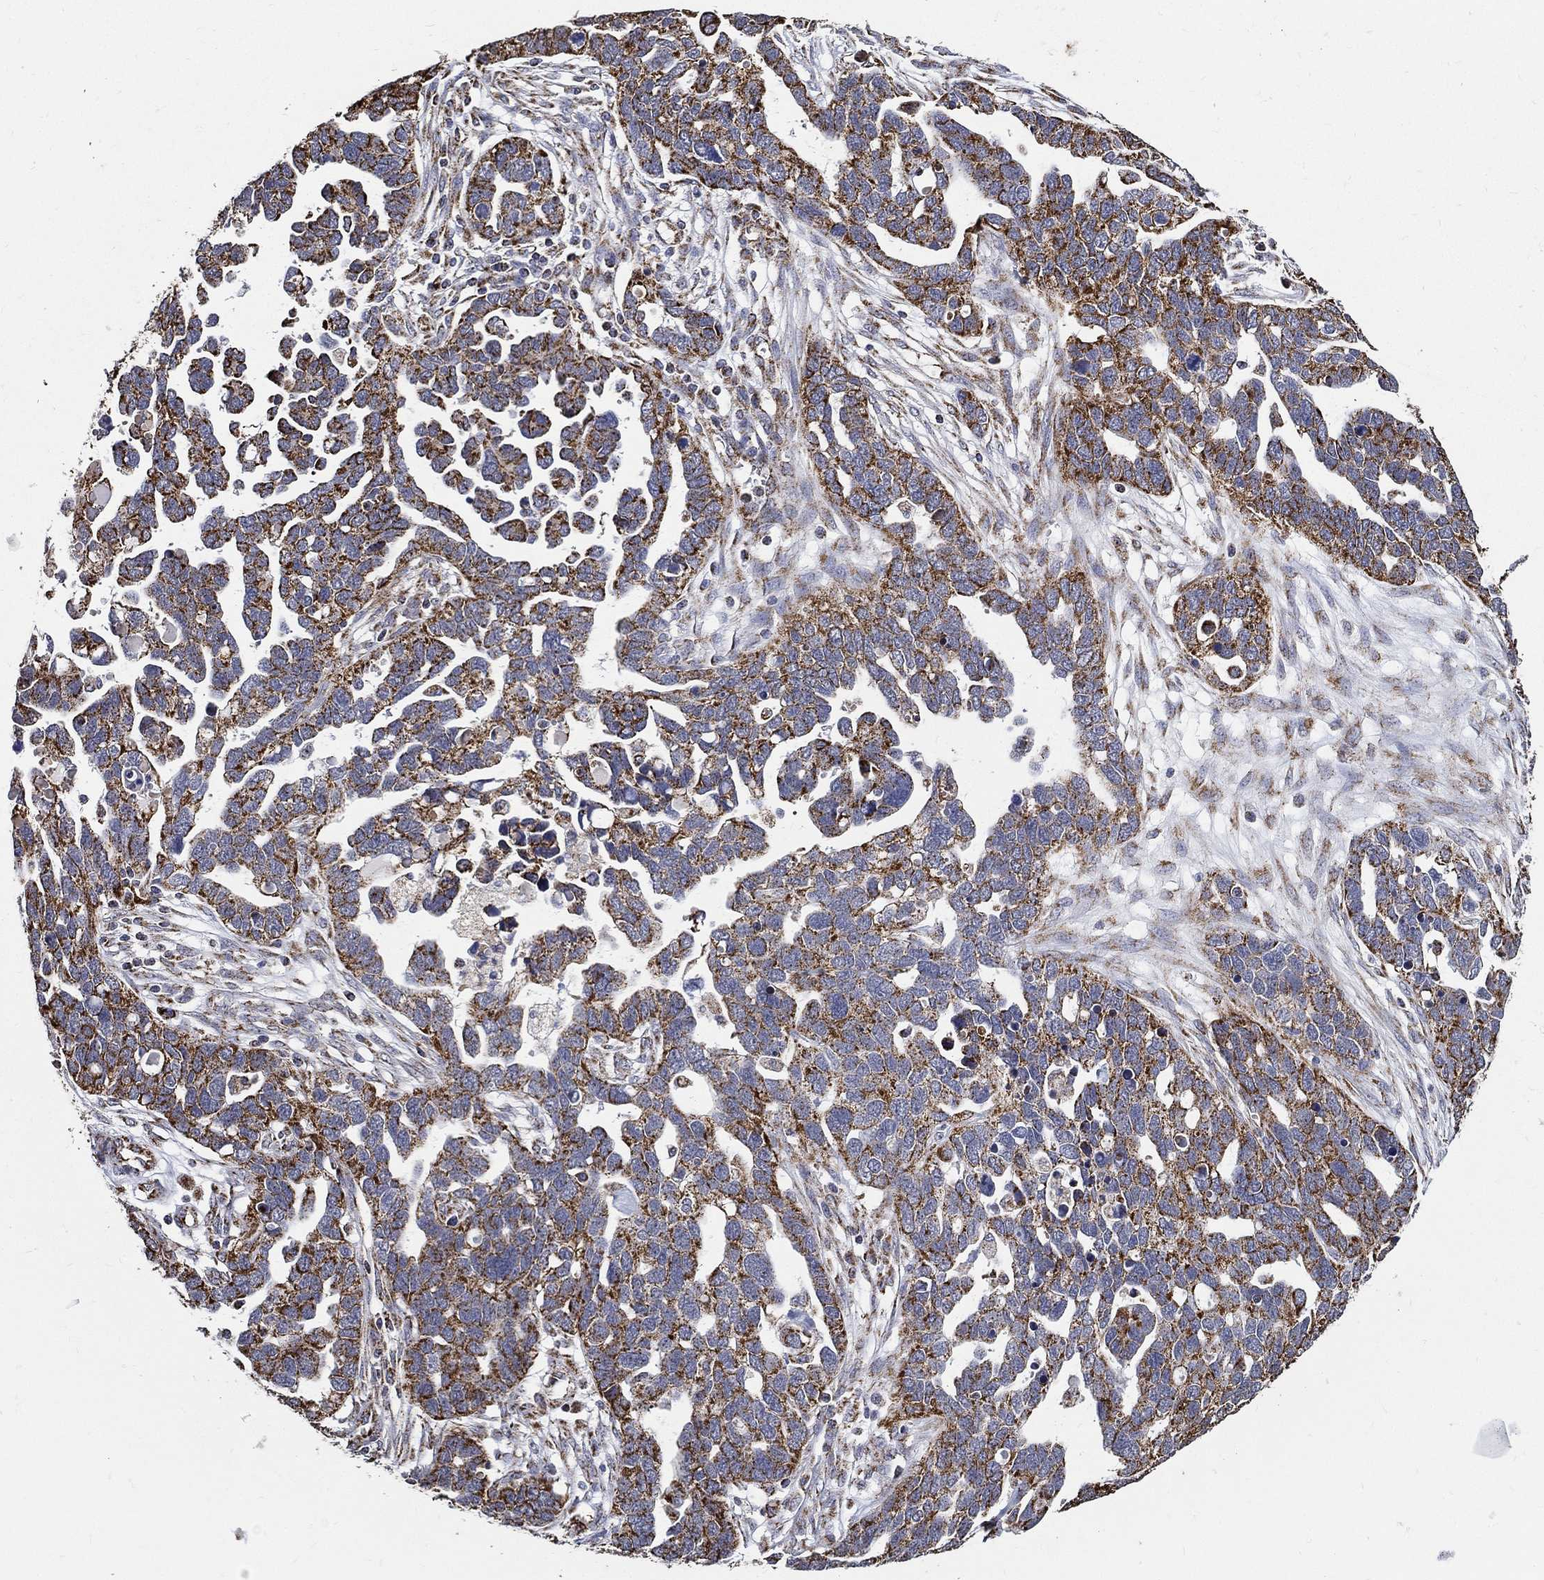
{"staining": {"intensity": "strong", "quantity": "<25%", "location": "cytoplasmic/membranous"}, "tissue": "ovarian cancer", "cell_type": "Tumor cells", "image_type": "cancer", "snomed": [{"axis": "morphology", "description": "Cystadenocarcinoma, serous, NOS"}, {"axis": "topography", "description": "Ovary"}], "caption": "DAB (3,3'-diaminobenzidine) immunohistochemical staining of serous cystadenocarcinoma (ovarian) demonstrates strong cytoplasmic/membranous protein positivity in approximately <25% of tumor cells.", "gene": "NDUFAB1", "patient": {"sex": "female", "age": 54}}